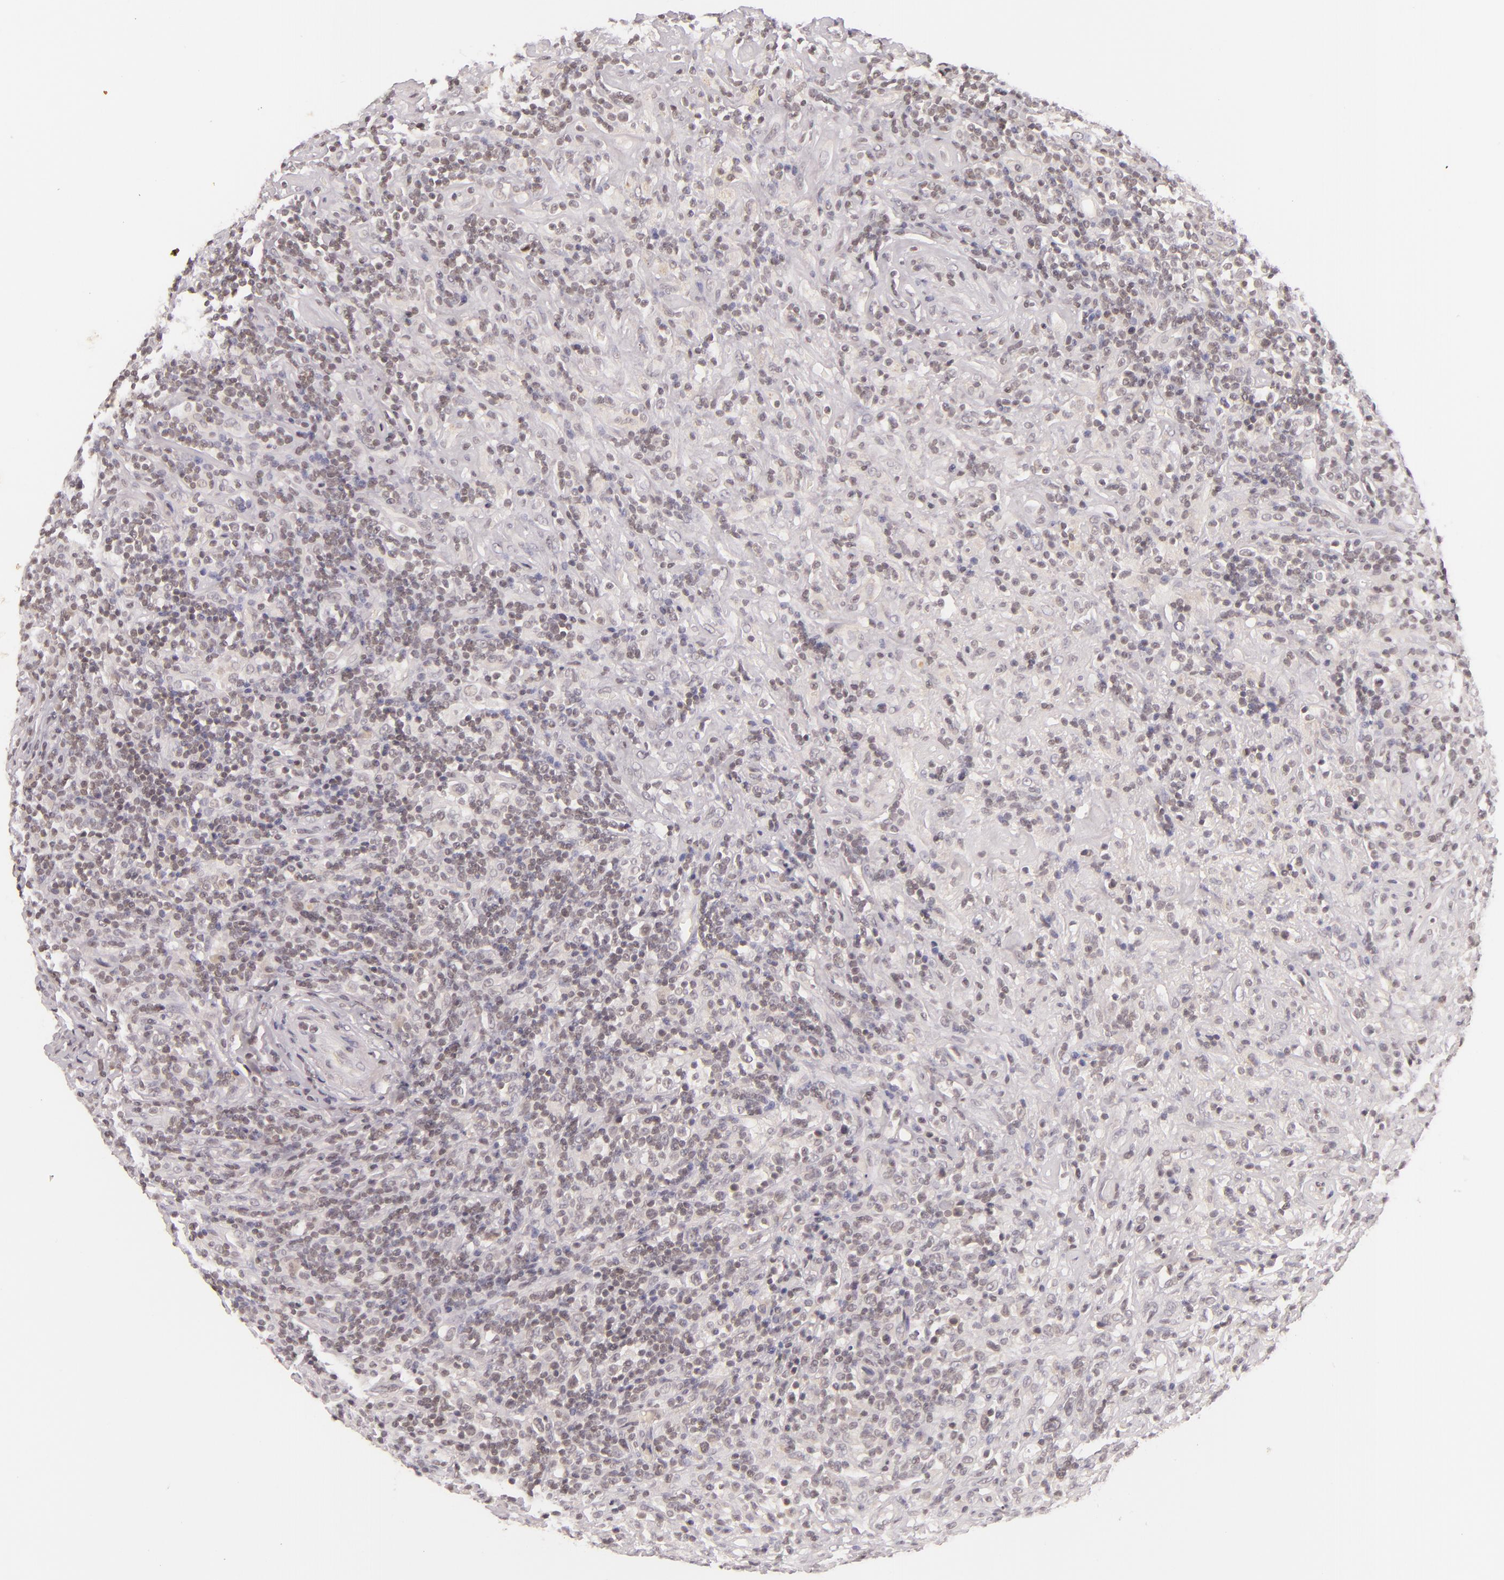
{"staining": {"intensity": "weak", "quantity": "<25%", "location": "cytoplasmic/membranous"}, "tissue": "lymphoma", "cell_type": "Tumor cells", "image_type": "cancer", "snomed": [{"axis": "morphology", "description": "Hodgkin's disease, NOS"}, {"axis": "topography", "description": "Lymph node"}], "caption": "This is an immunohistochemistry histopathology image of Hodgkin's disease. There is no staining in tumor cells.", "gene": "CASP8", "patient": {"sex": "male", "age": 46}}